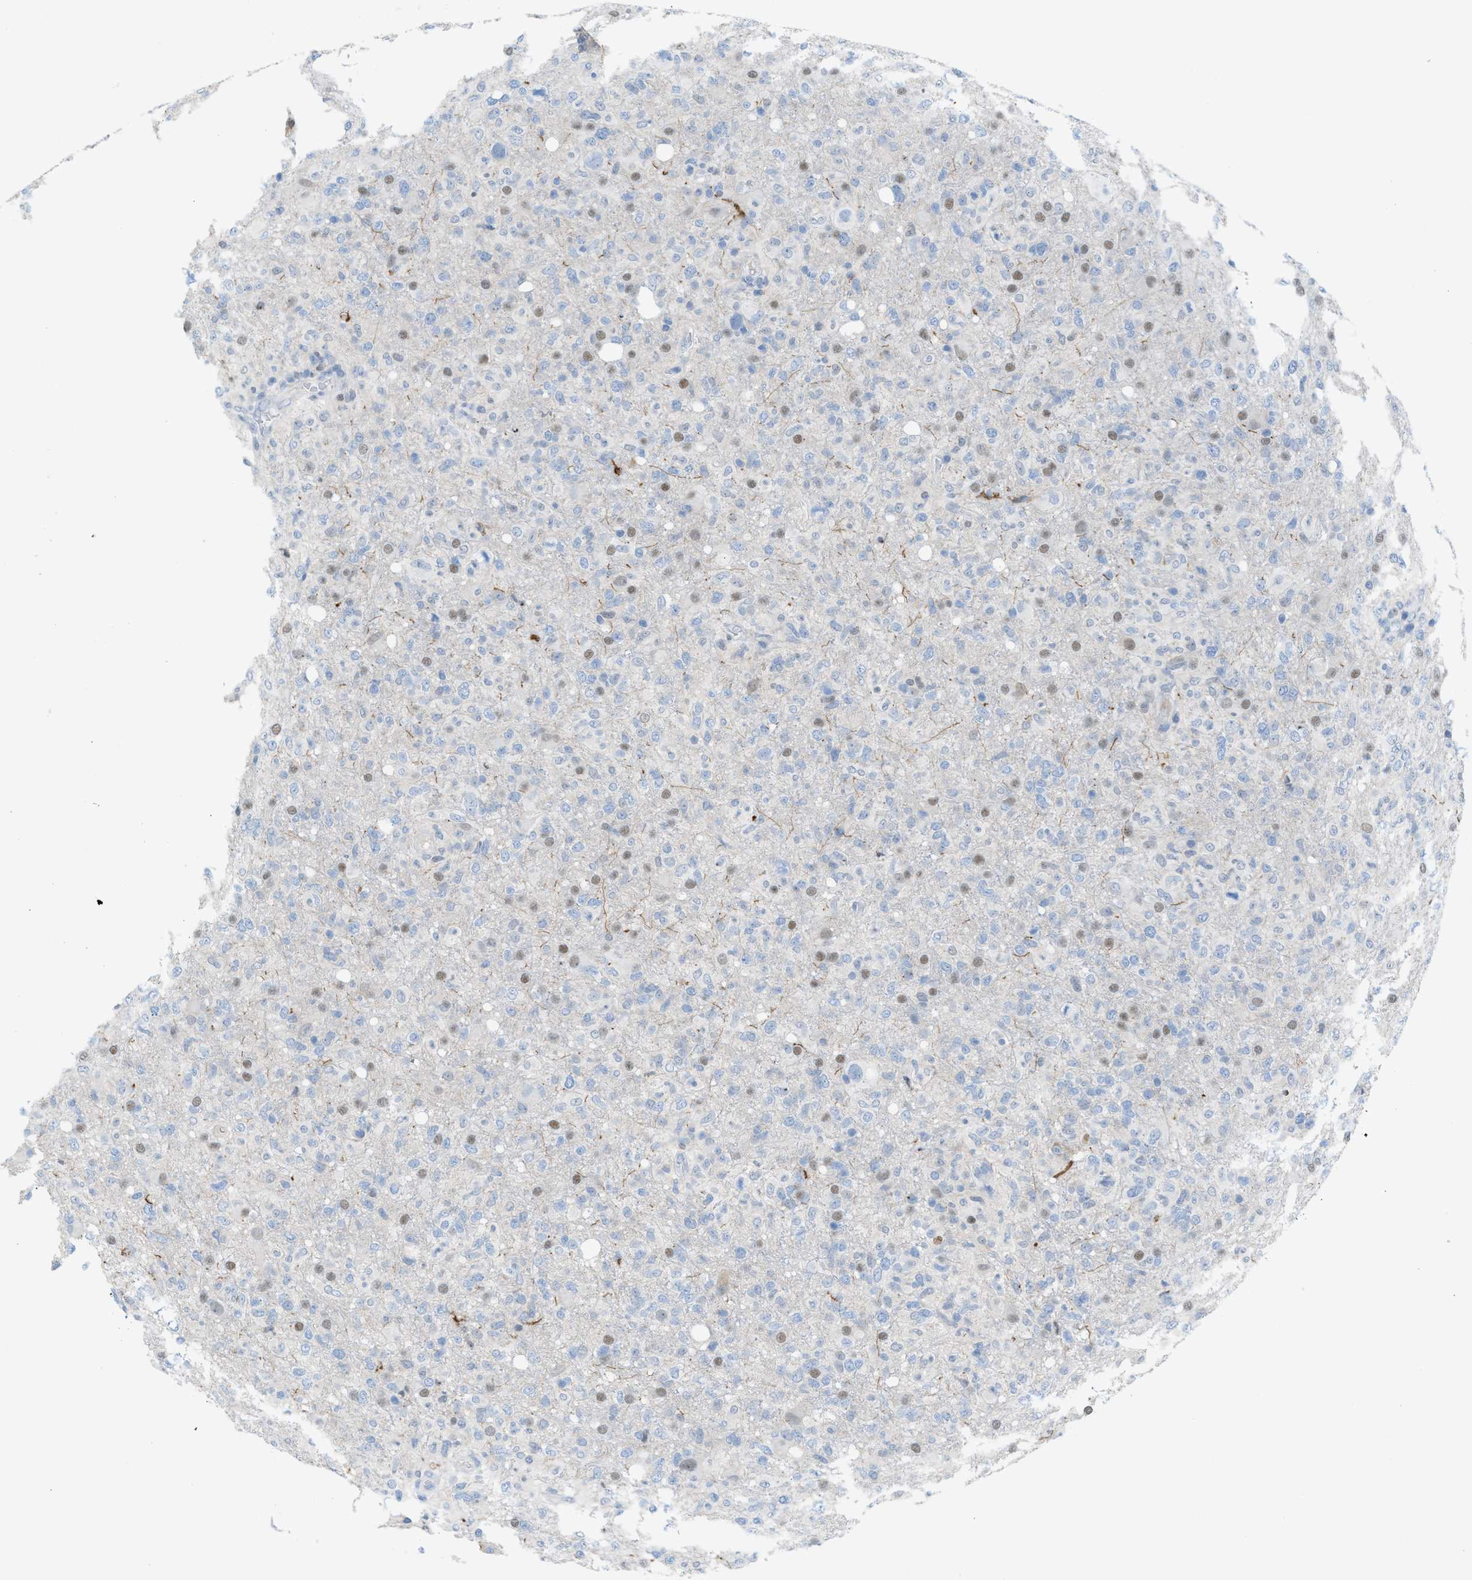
{"staining": {"intensity": "weak", "quantity": "<25%", "location": "nuclear"}, "tissue": "glioma", "cell_type": "Tumor cells", "image_type": "cancer", "snomed": [{"axis": "morphology", "description": "Glioma, malignant, High grade"}, {"axis": "topography", "description": "Brain"}], "caption": "There is no significant positivity in tumor cells of glioma.", "gene": "PPM1D", "patient": {"sex": "female", "age": 57}}